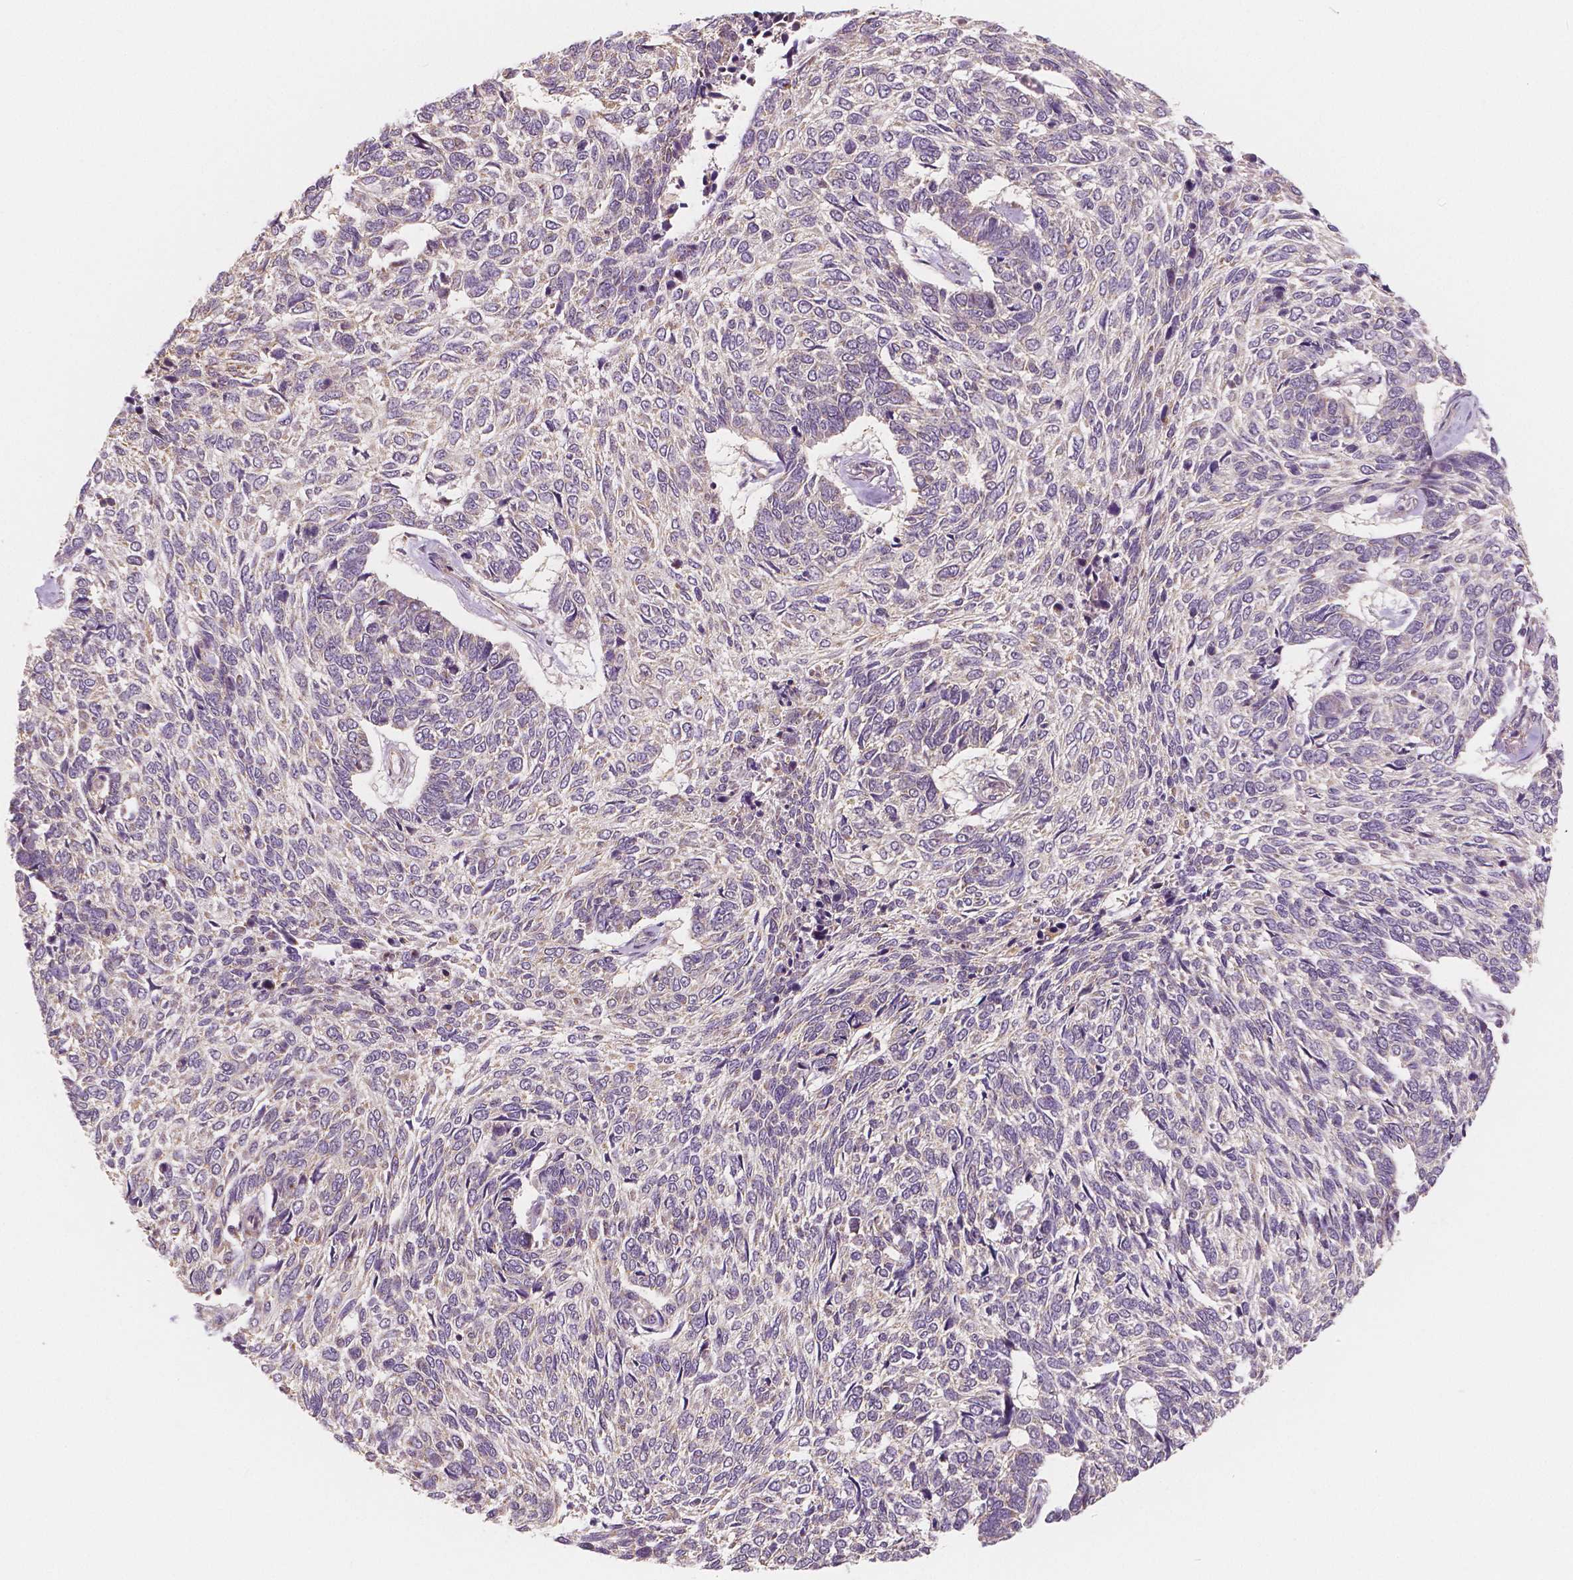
{"staining": {"intensity": "negative", "quantity": "none", "location": "none"}, "tissue": "skin cancer", "cell_type": "Tumor cells", "image_type": "cancer", "snomed": [{"axis": "morphology", "description": "Basal cell carcinoma"}, {"axis": "topography", "description": "Skin"}], "caption": "Skin basal cell carcinoma stained for a protein using immunohistochemistry exhibits no positivity tumor cells.", "gene": "SNX12", "patient": {"sex": "female", "age": 65}}